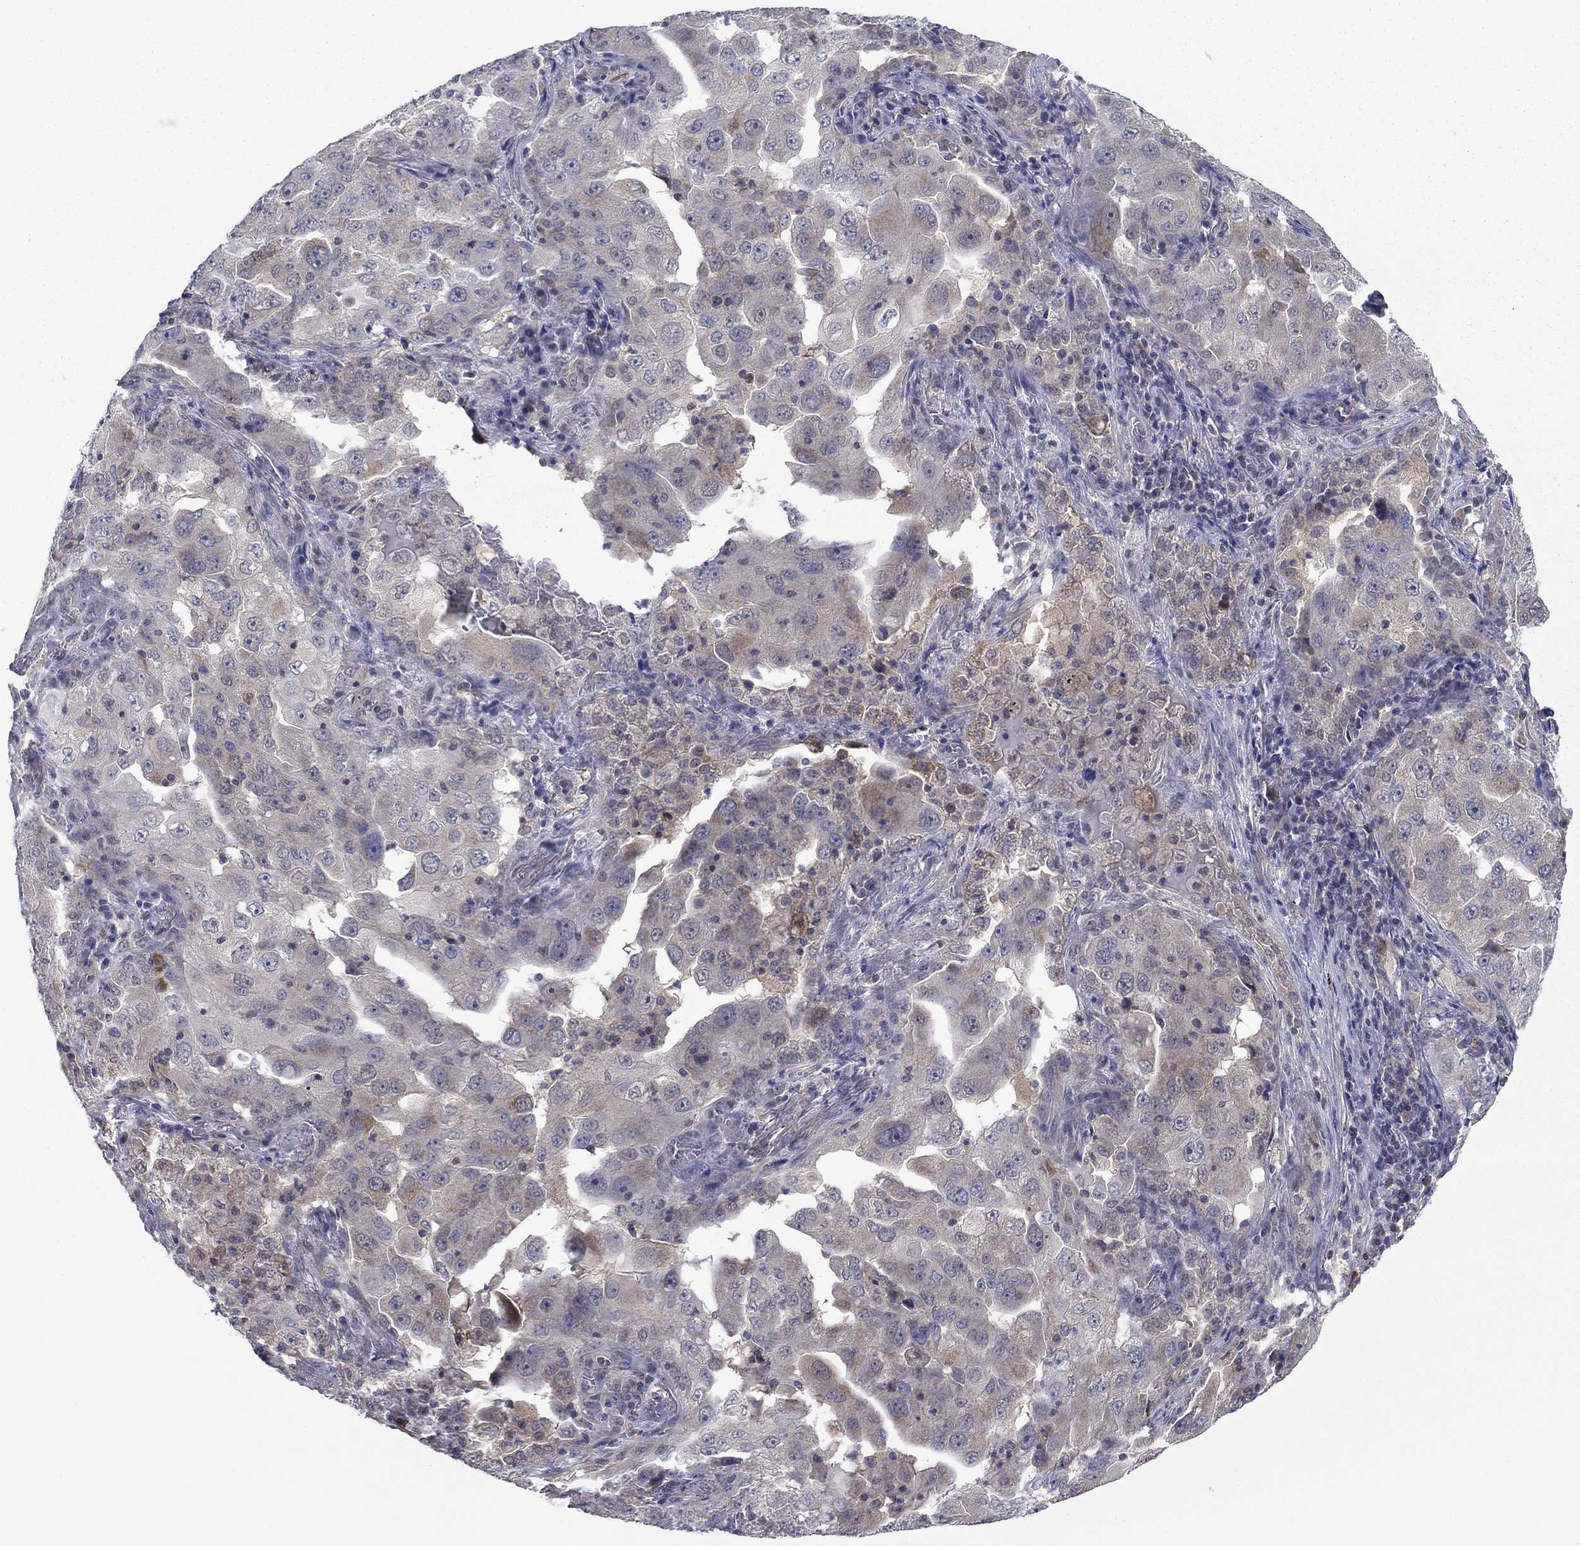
{"staining": {"intensity": "moderate", "quantity": "<25%", "location": "cytoplasmic/membranous"}, "tissue": "lung cancer", "cell_type": "Tumor cells", "image_type": "cancer", "snomed": [{"axis": "morphology", "description": "Adenocarcinoma, NOS"}, {"axis": "topography", "description": "Lung"}], "caption": "Tumor cells display low levels of moderate cytoplasmic/membranous expression in approximately <25% of cells in lung adenocarcinoma. Using DAB (3,3'-diaminobenzidine) (brown) and hematoxylin (blue) stains, captured at high magnification using brightfield microscopy.", "gene": "GRHPR", "patient": {"sex": "female", "age": 61}}